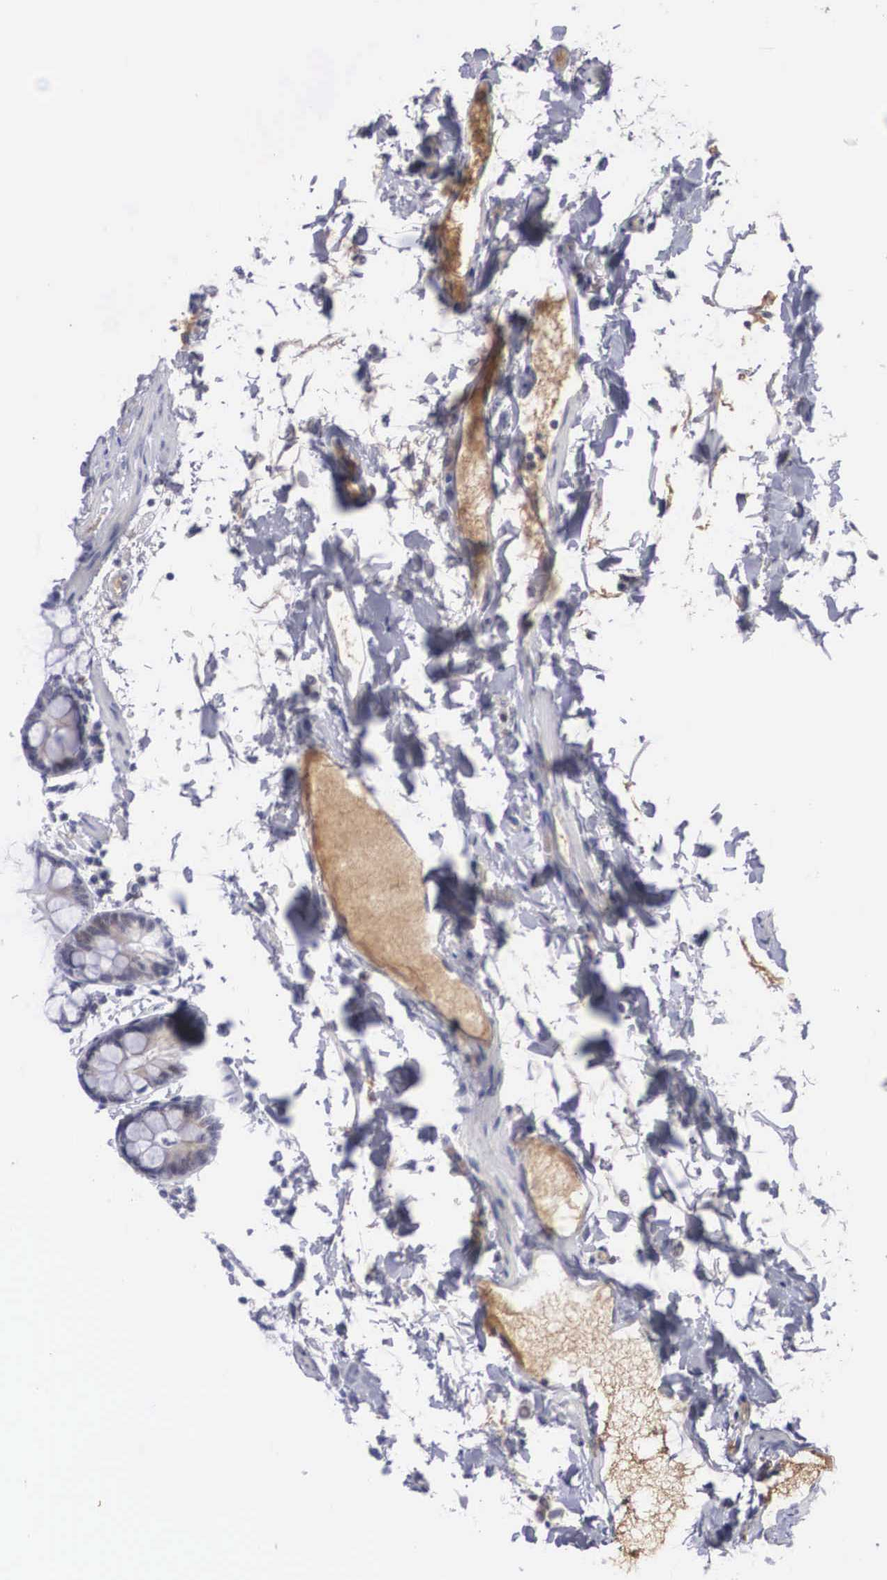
{"staining": {"intensity": "negative", "quantity": "none", "location": "none"}, "tissue": "colon", "cell_type": "Endothelial cells", "image_type": "normal", "snomed": [{"axis": "morphology", "description": "Normal tissue, NOS"}, {"axis": "topography", "description": "Colon"}], "caption": "Histopathology image shows no protein staining in endothelial cells of unremarkable colon.", "gene": "RBPJ", "patient": {"sex": "male", "age": 54}}